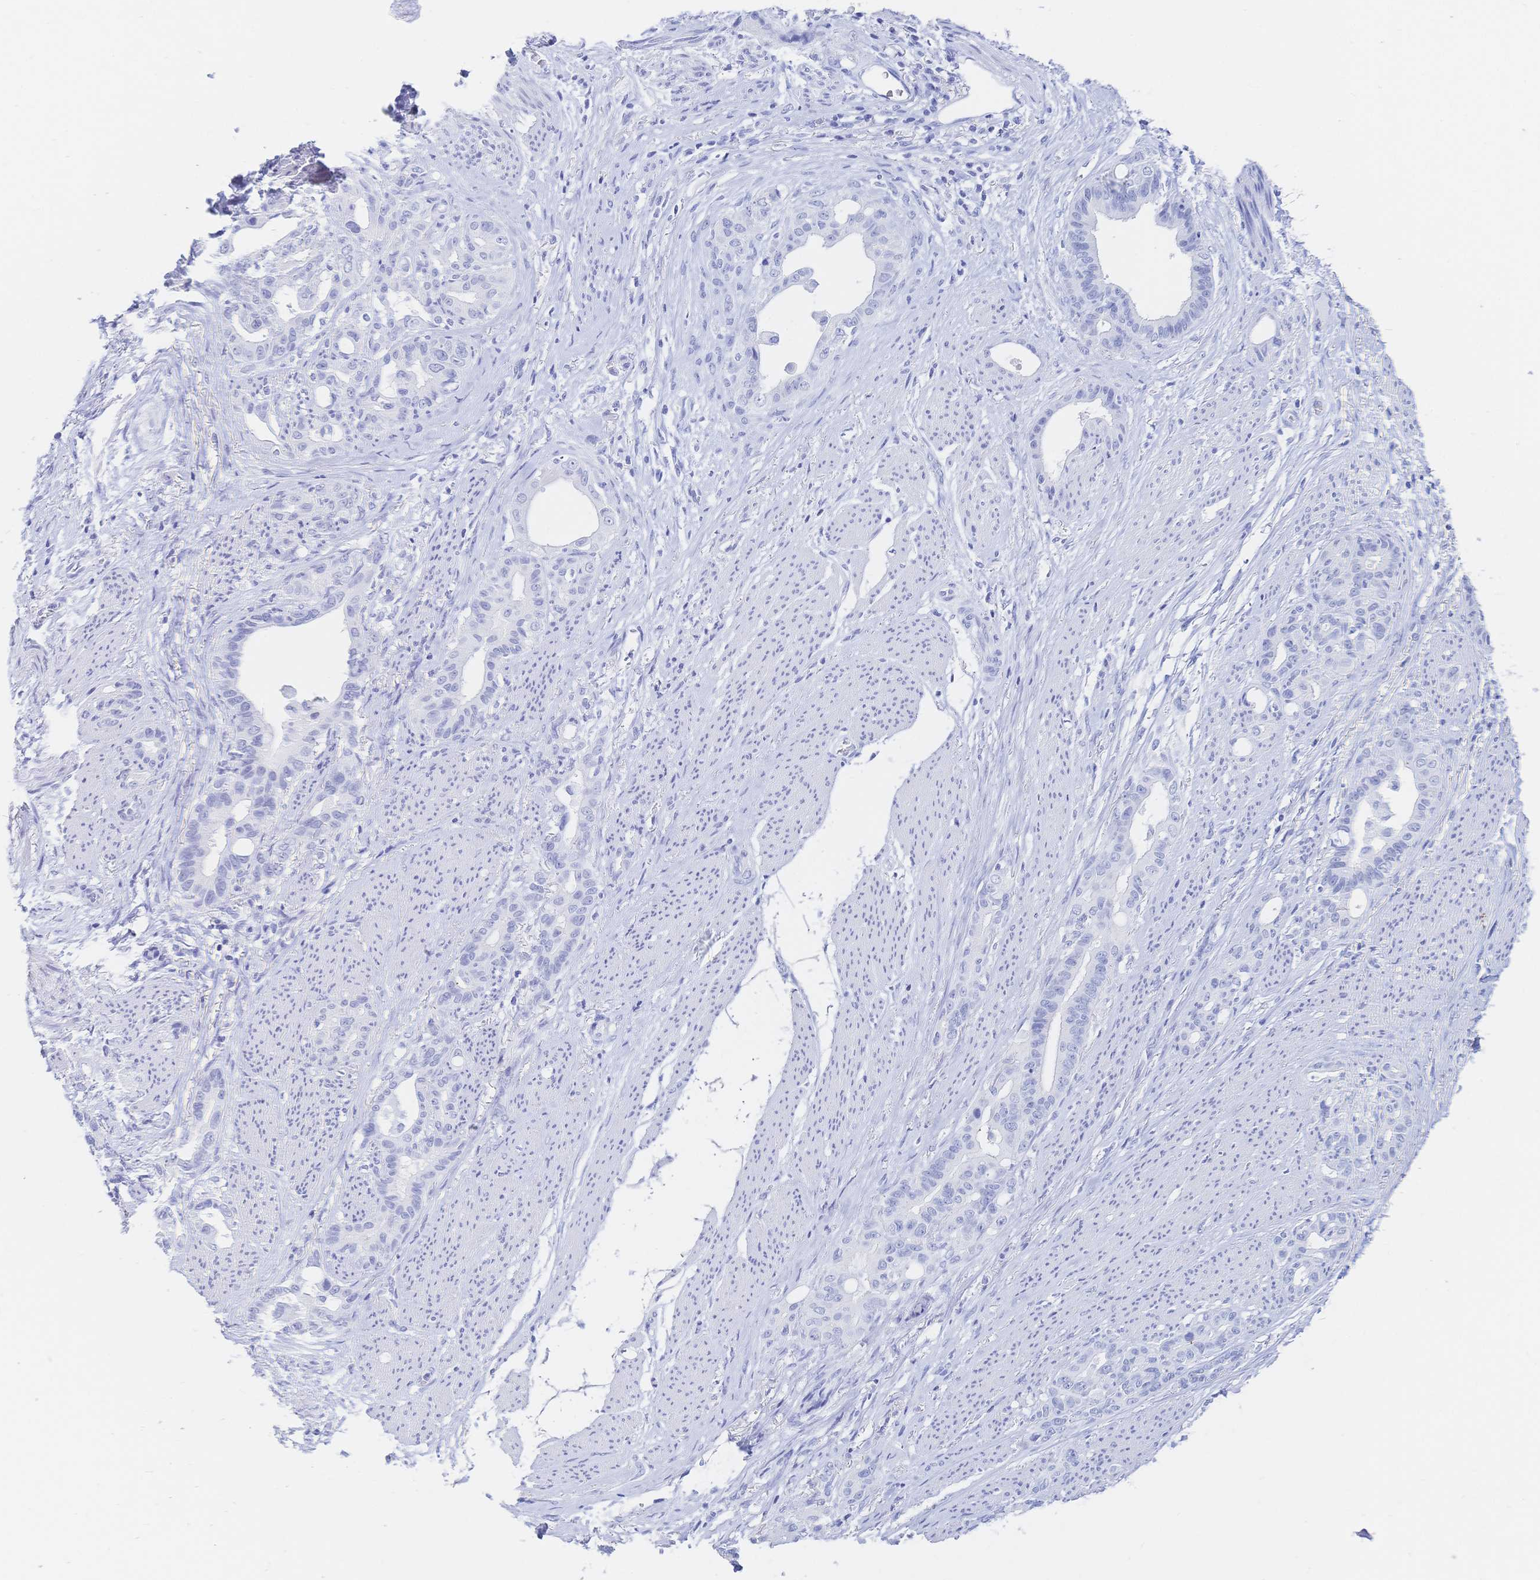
{"staining": {"intensity": "negative", "quantity": "none", "location": "none"}, "tissue": "stomach cancer", "cell_type": "Tumor cells", "image_type": "cancer", "snomed": [{"axis": "morphology", "description": "Normal tissue, NOS"}, {"axis": "morphology", "description": "Adenocarcinoma, NOS"}, {"axis": "topography", "description": "Esophagus"}, {"axis": "topography", "description": "Stomach, upper"}], "caption": "Tumor cells show no significant protein staining in adenocarcinoma (stomach). Brightfield microscopy of immunohistochemistry (IHC) stained with DAB (brown) and hematoxylin (blue), captured at high magnification.", "gene": "MEP1B", "patient": {"sex": "male", "age": 62}}